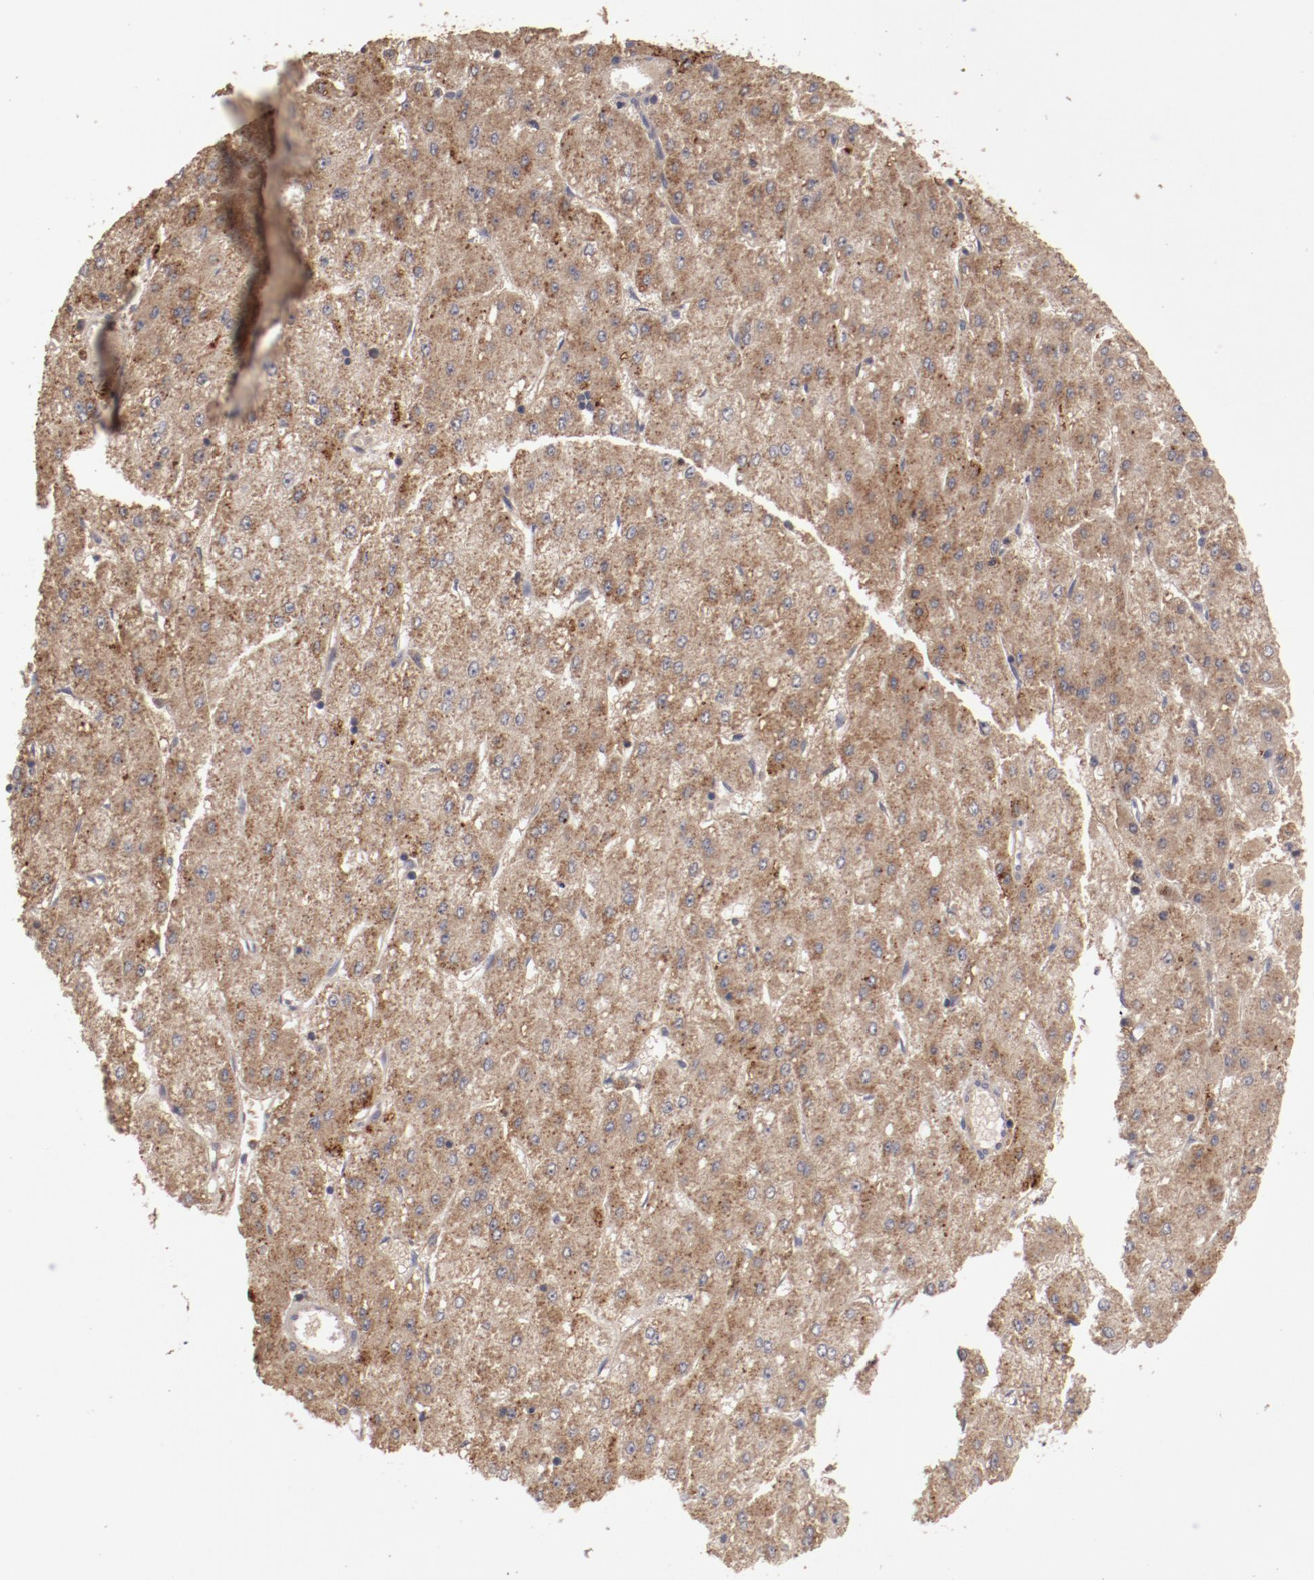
{"staining": {"intensity": "moderate", "quantity": ">75%", "location": "cytoplasmic/membranous"}, "tissue": "liver cancer", "cell_type": "Tumor cells", "image_type": "cancer", "snomed": [{"axis": "morphology", "description": "Carcinoma, Hepatocellular, NOS"}, {"axis": "topography", "description": "Liver"}], "caption": "Liver hepatocellular carcinoma tissue demonstrates moderate cytoplasmic/membranous expression in about >75% of tumor cells, visualized by immunohistochemistry.", "gene": "LRRC75B", "patient": {"sex": "female", "age": 52}}